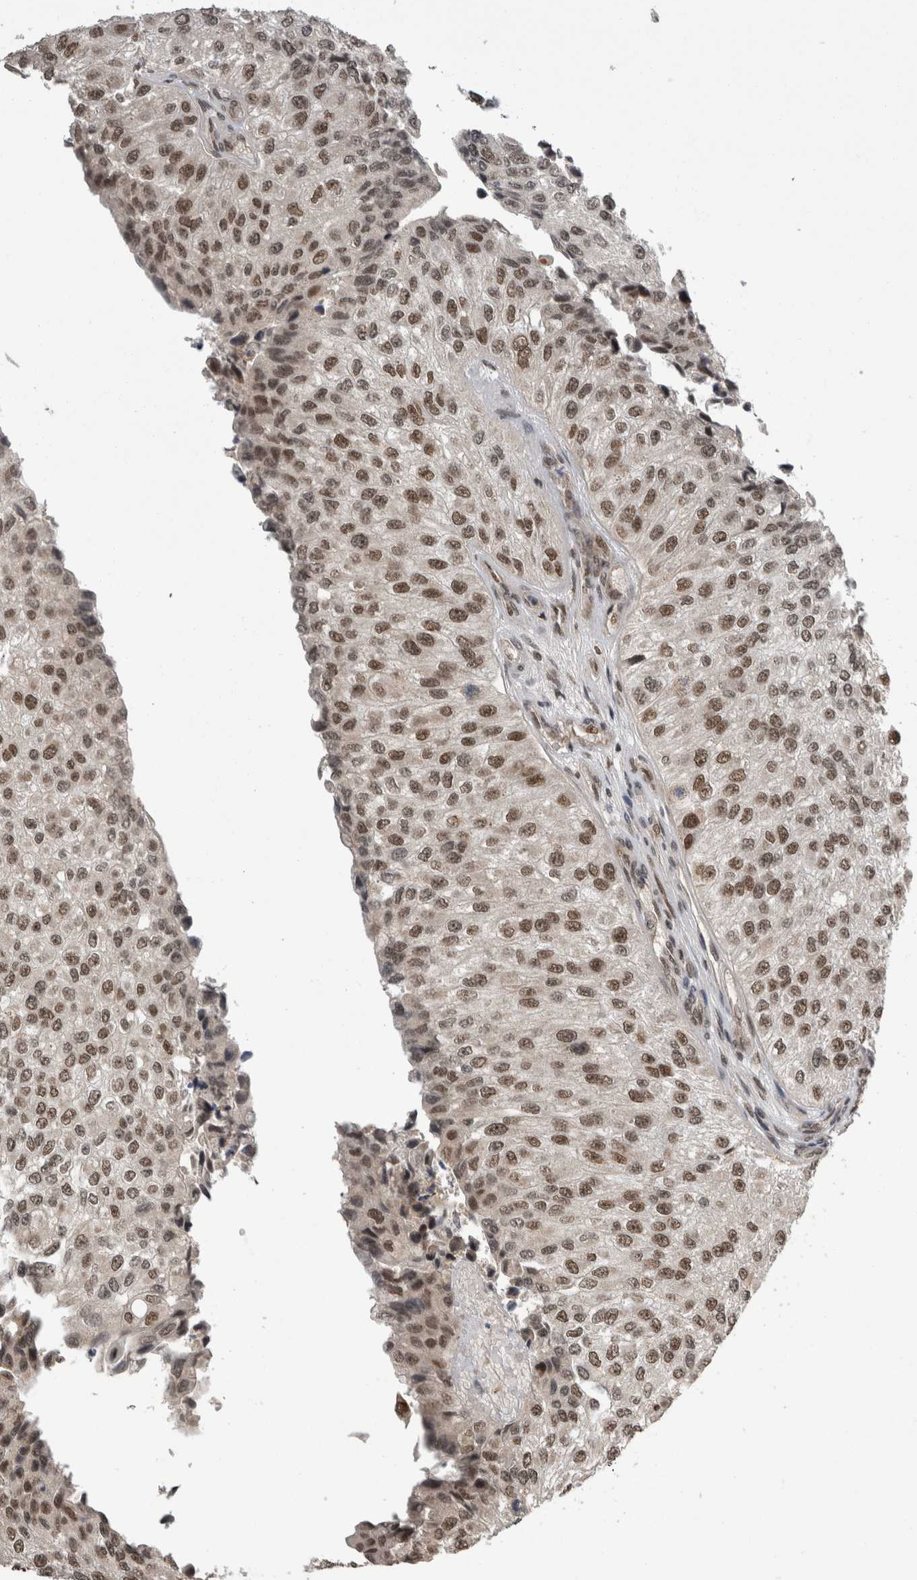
{"staining": {"intensity": "moderate", "quantity": ">75%", "location": "nuclear"}, "tissue": "urothelial cancer", "cell_type": "Tumor cells", "image_type": "cancer", "snomed": [{"axis": "morphology", "description": "Urothelial carcinoma, High grade"}, {"axis": "topography", "description": "Kidney"}, {"axis": "topography", "description": "Urinary bladder"}], "caption": "An immunohistochemistry image of tumor tissue is shown. Protein staining in brown shows moderate nuclear positivity in urothelial carcinoma (high-grade) within tumor cells.", "gene": "CPSF2", "patient": {"sex": "male", "age": 77}}